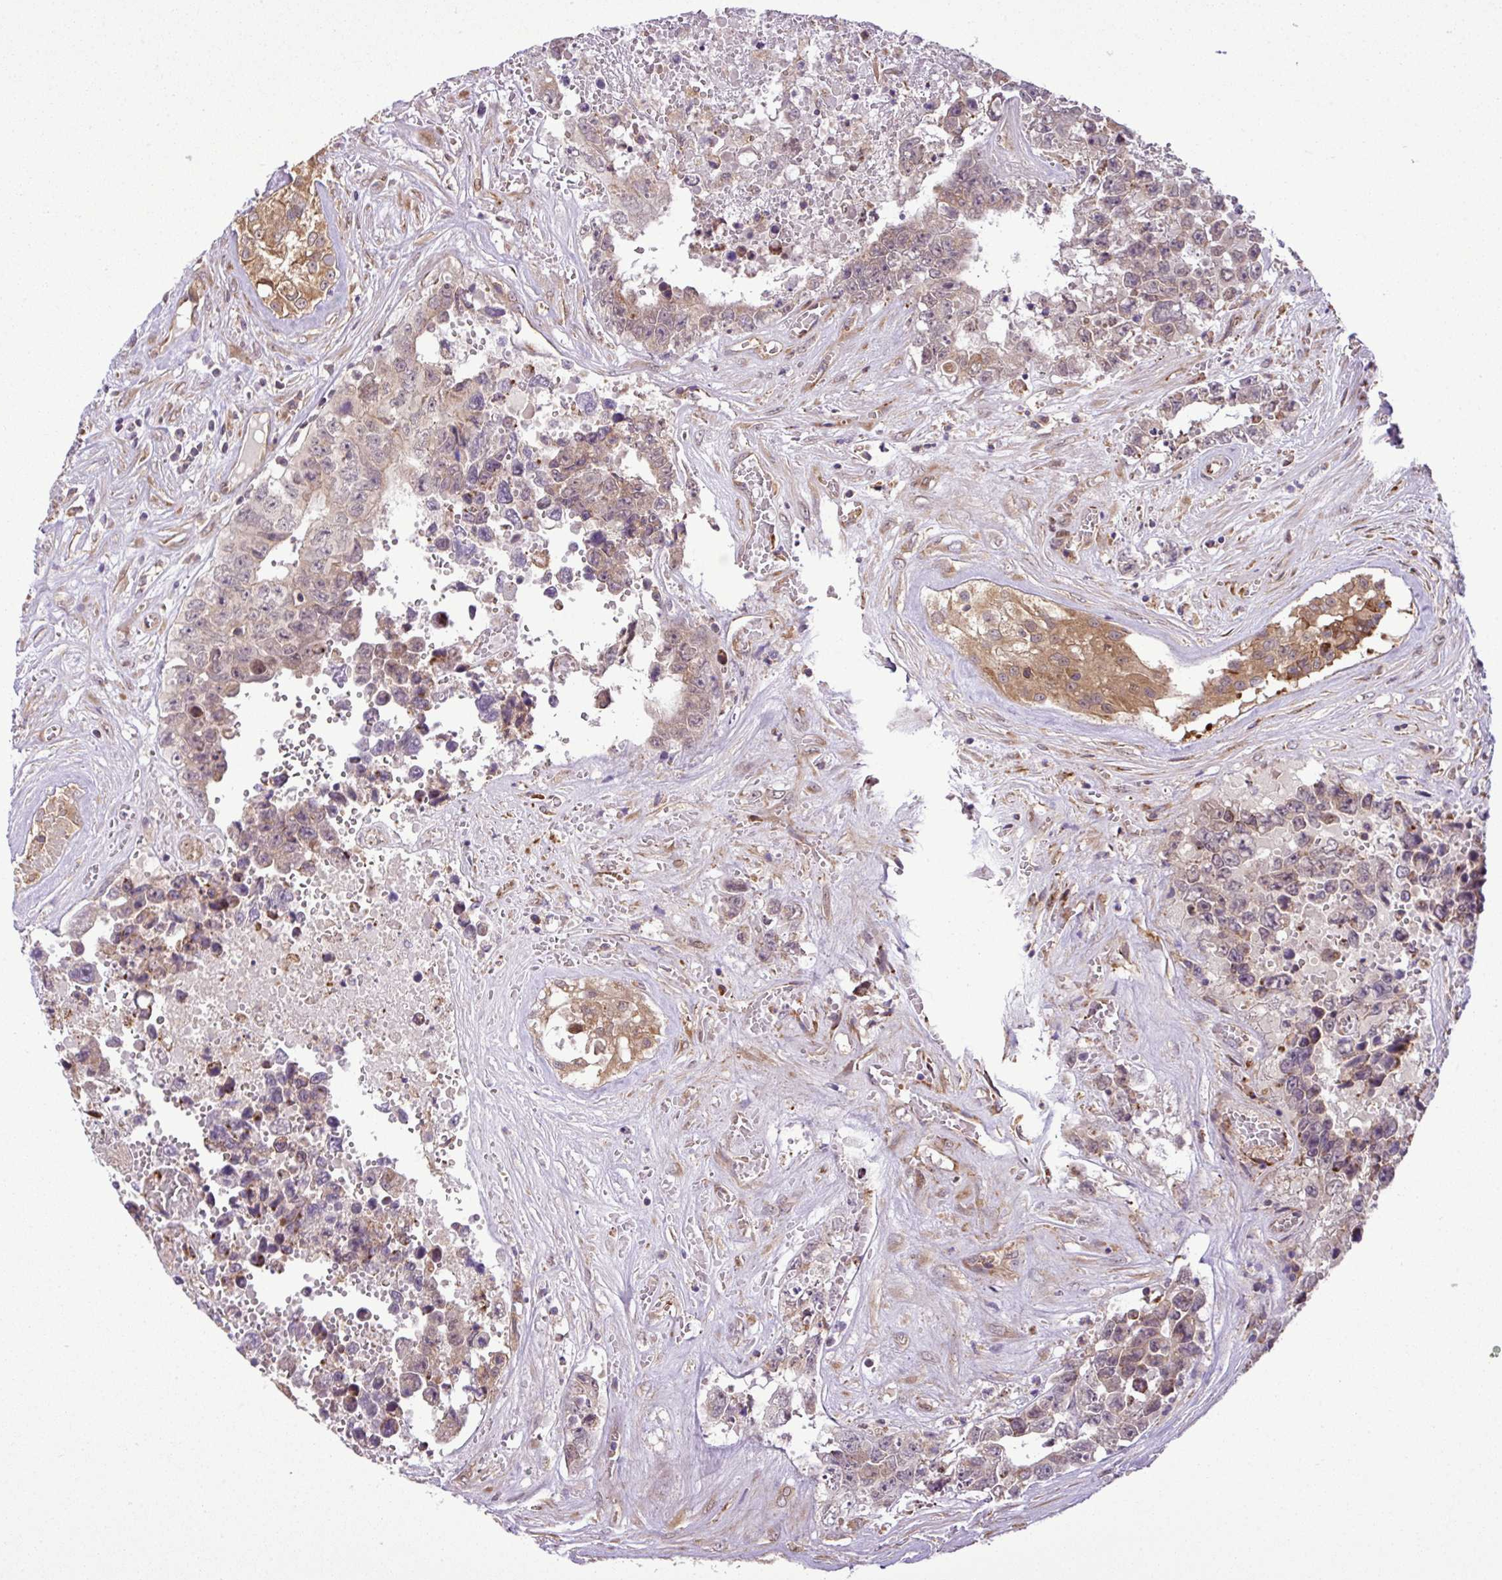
{"staining": {"intensity": "weak", "quantity": "<25%", "location": "cytoplasmic/membranous"}, "tissue": "testis cancer", "cell_type": "Tumor cells", "image_type": "cancer", "snomed": [{"axis": "morphology", "description": "Normal tissue, NOS"}, {"axis": "morphology", "description": "Carcinoma, Embryonal, NOS"}, {"axis": "topography", "description": "Testis"}, {"axis": "topography", "description": "Epididymis"}], "caption": "DAB (3,3'-diaminobenzidine) immunohistochemical staining of human embryonal carcinoma (testis) reveals no significant expression in tumor cells.", "gene": "DLGAP4", "patient": {"sex": "male", "age": 25}}